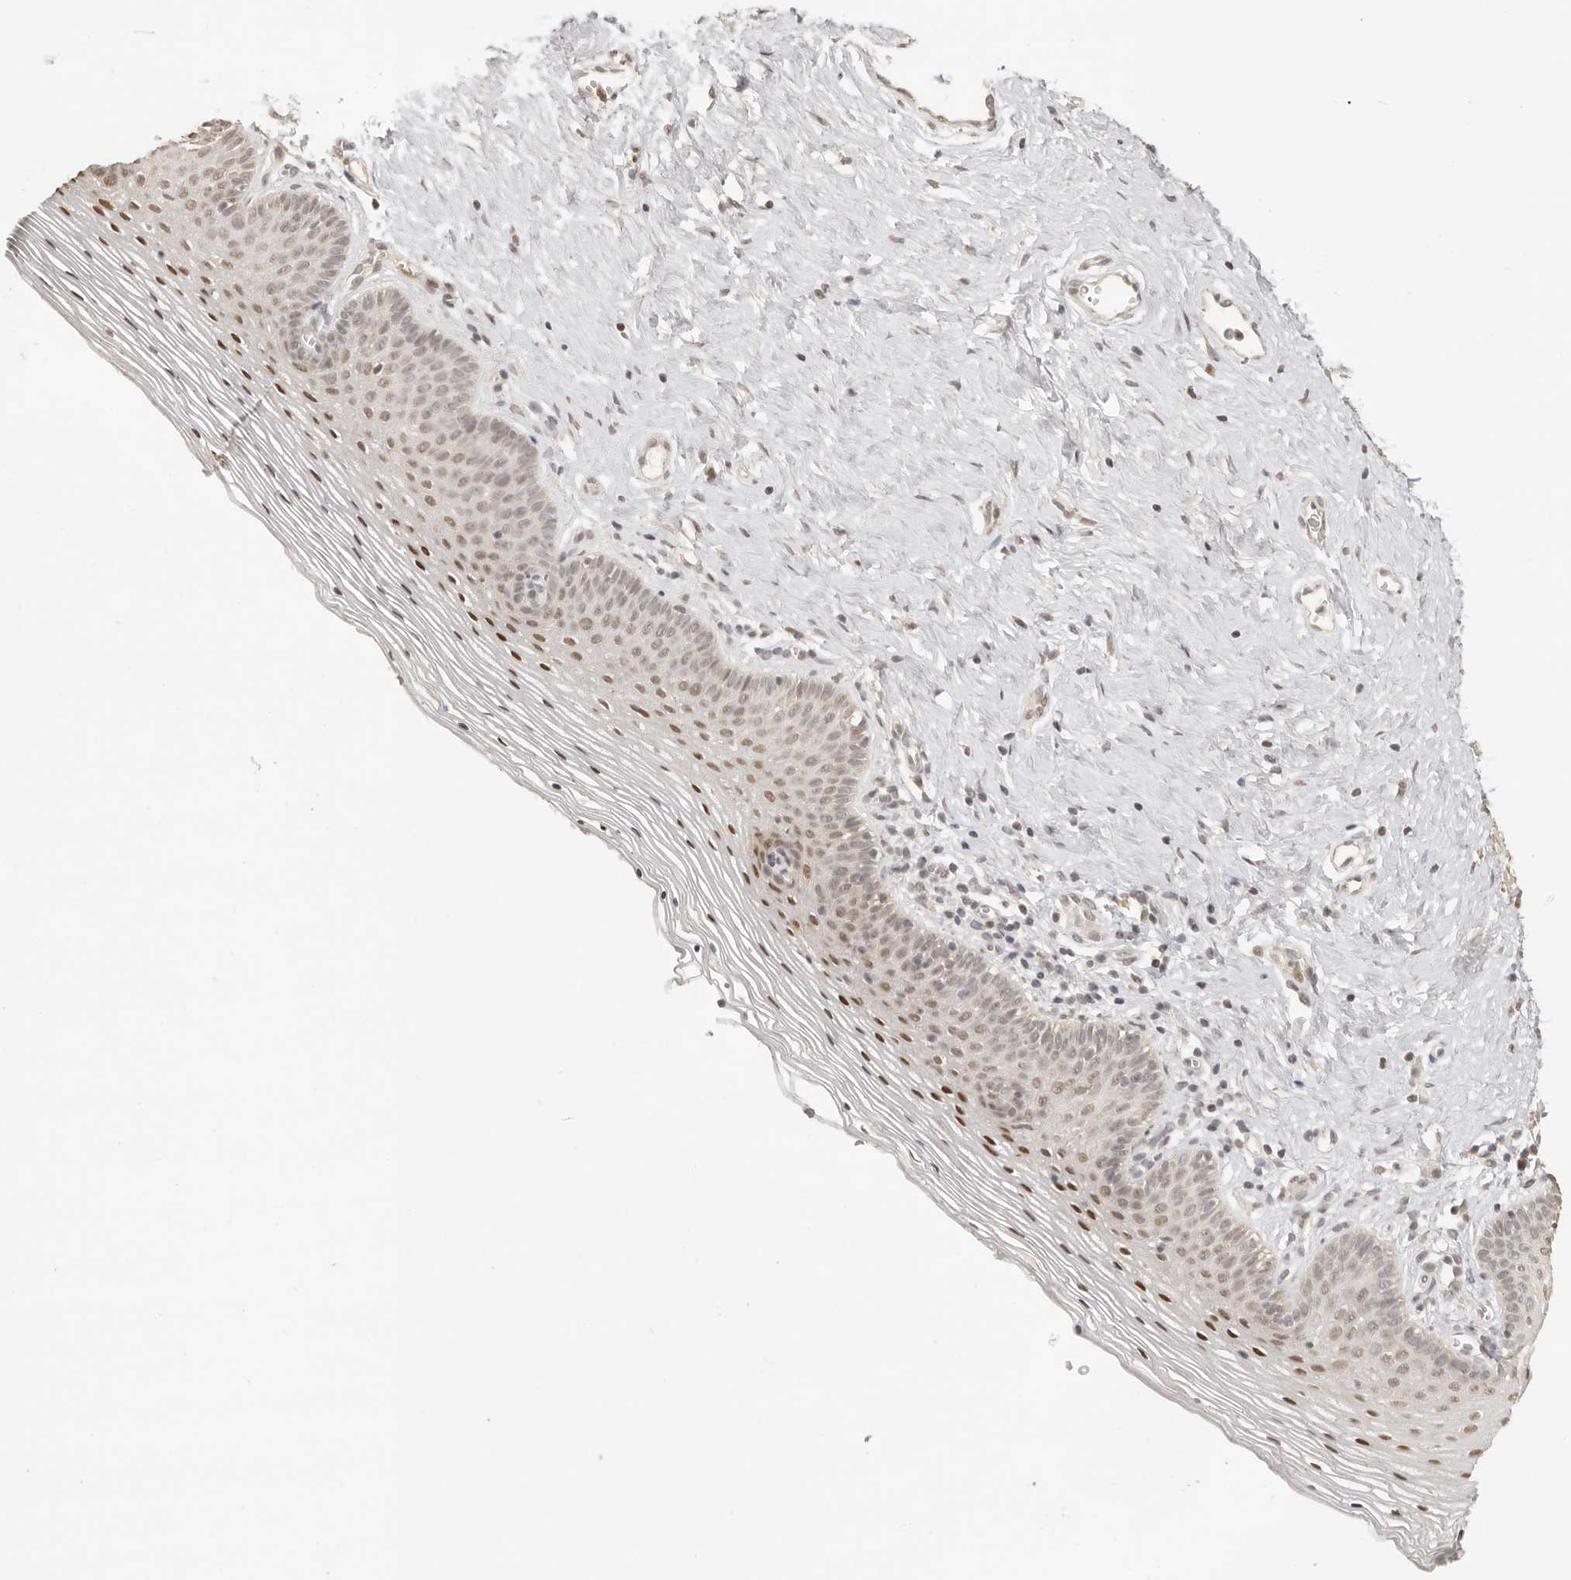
{"staining": {"intensity": "moderate", "quantity": ">75%", "location": "nuclear"}, "tissue": "vagina", "cell_type": "Squamous epithelial cells", "image_type": "normal", "snomed": [{"axis": "morphology", "description": "Normal tissue, NOS"}, {"axis": "topography", "description": "Vagina"}], "caption": "Protein expression analysis of unremarkable vagina exhibits moderate nuclear positivity in approximately >75% of squamous epithelial cells.", "gene": "GPBP1L1", "patient": {"sex": "female", "age": 32}}